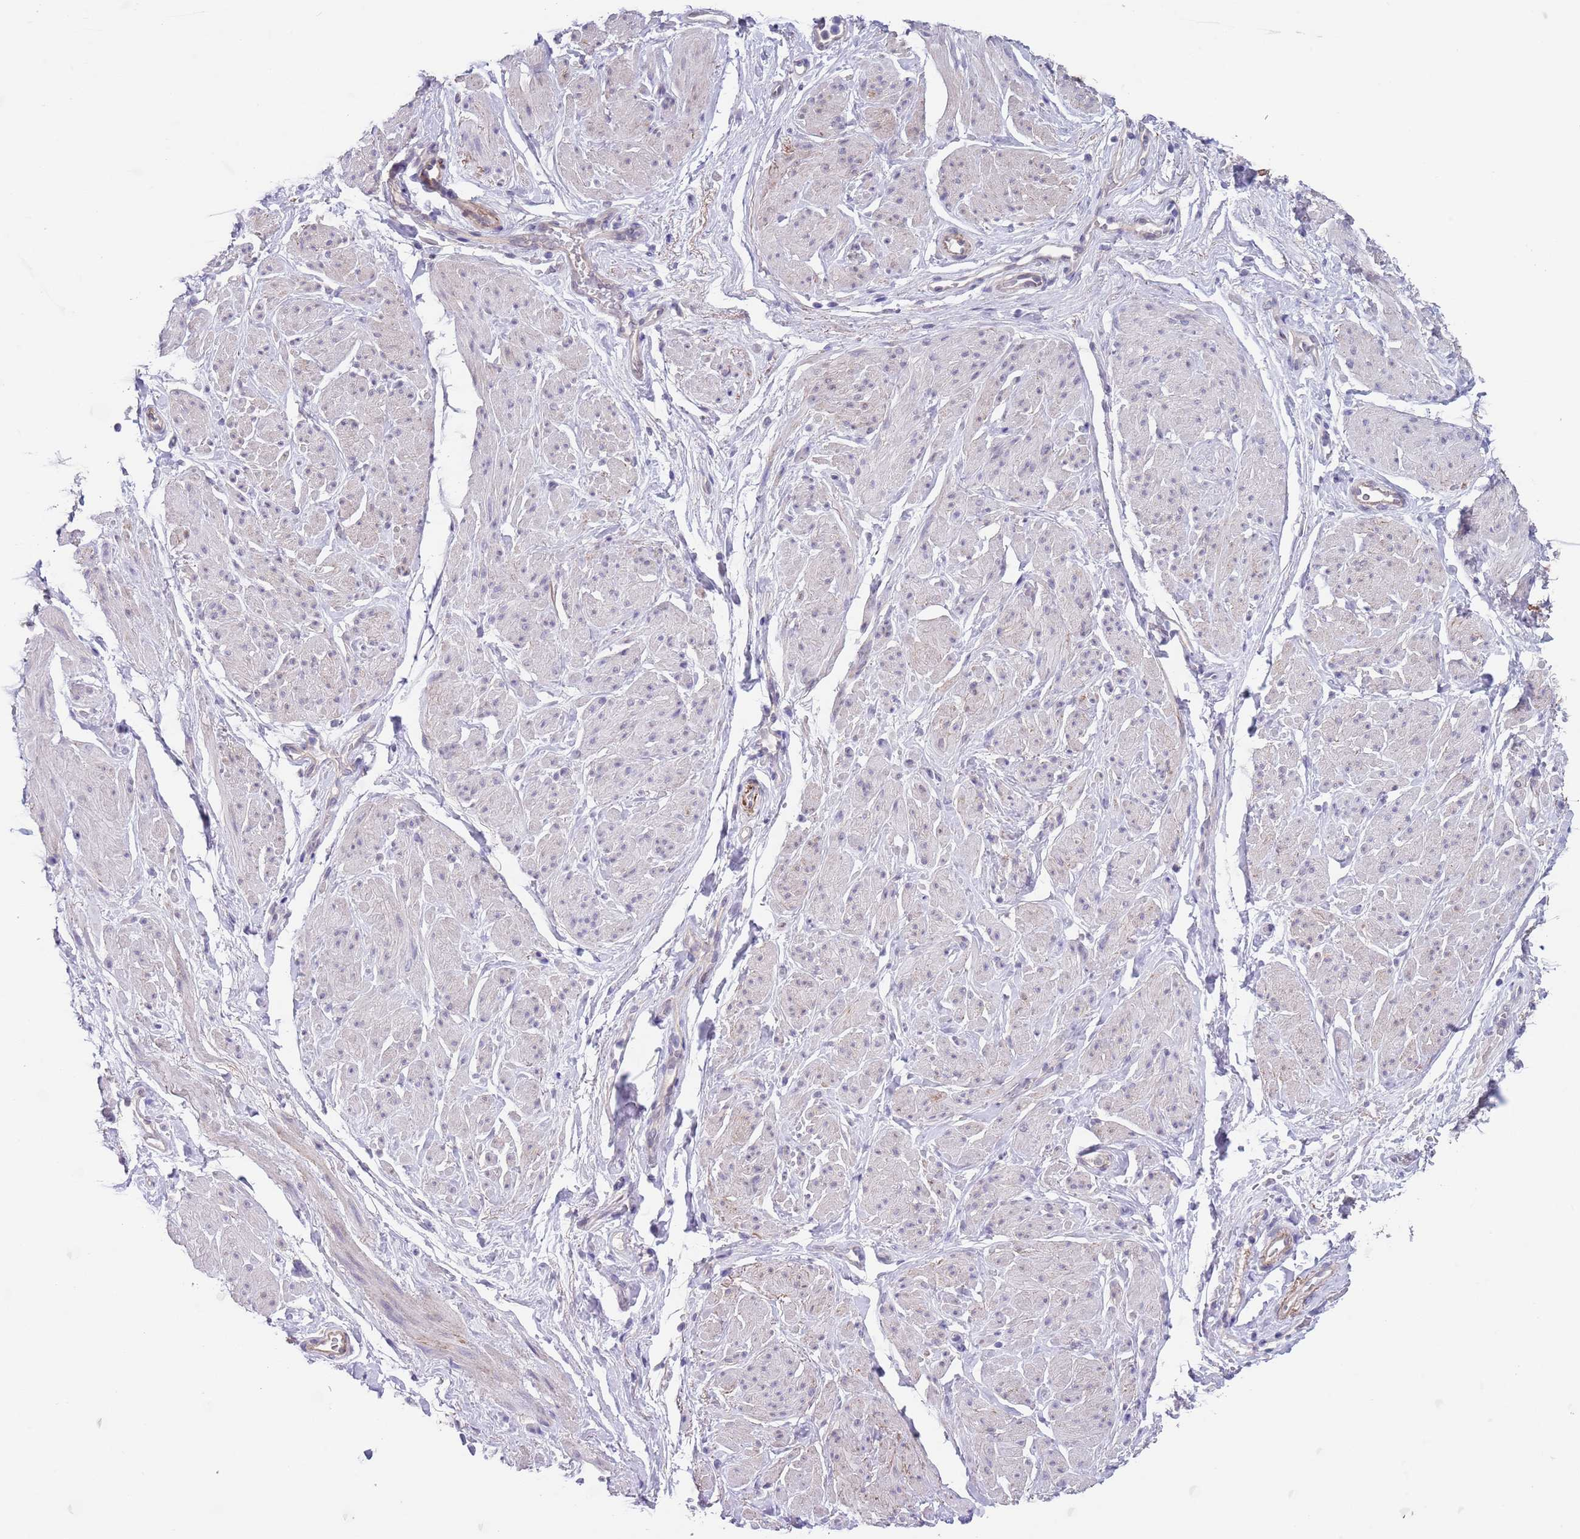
{"staining": {"intensity": "negative", "quantity": "none", "location": "none"}, "tissue": "smooth muscle", "cell_type": "Smooth muscle cells", "image_type": "normal", "snomed": [{"axis": "morphology", "description": "Normal tissue, NOS"}, {"axis": "topography", "description": "Smooth muscle"}, {"axis": "topography", "description": "Peripheral nerve tissue"}], "caption": "Immunohistochemistry (IHC) of unremarkable smooth muscle demonstrates no staining in smooth muscle cells. (DAB (3,3'-diaminobenzidine) immunohistochemistry (IHC), high magnification).", "gene": "RNF169", "patient": {"sex": "male", "age": 69}}